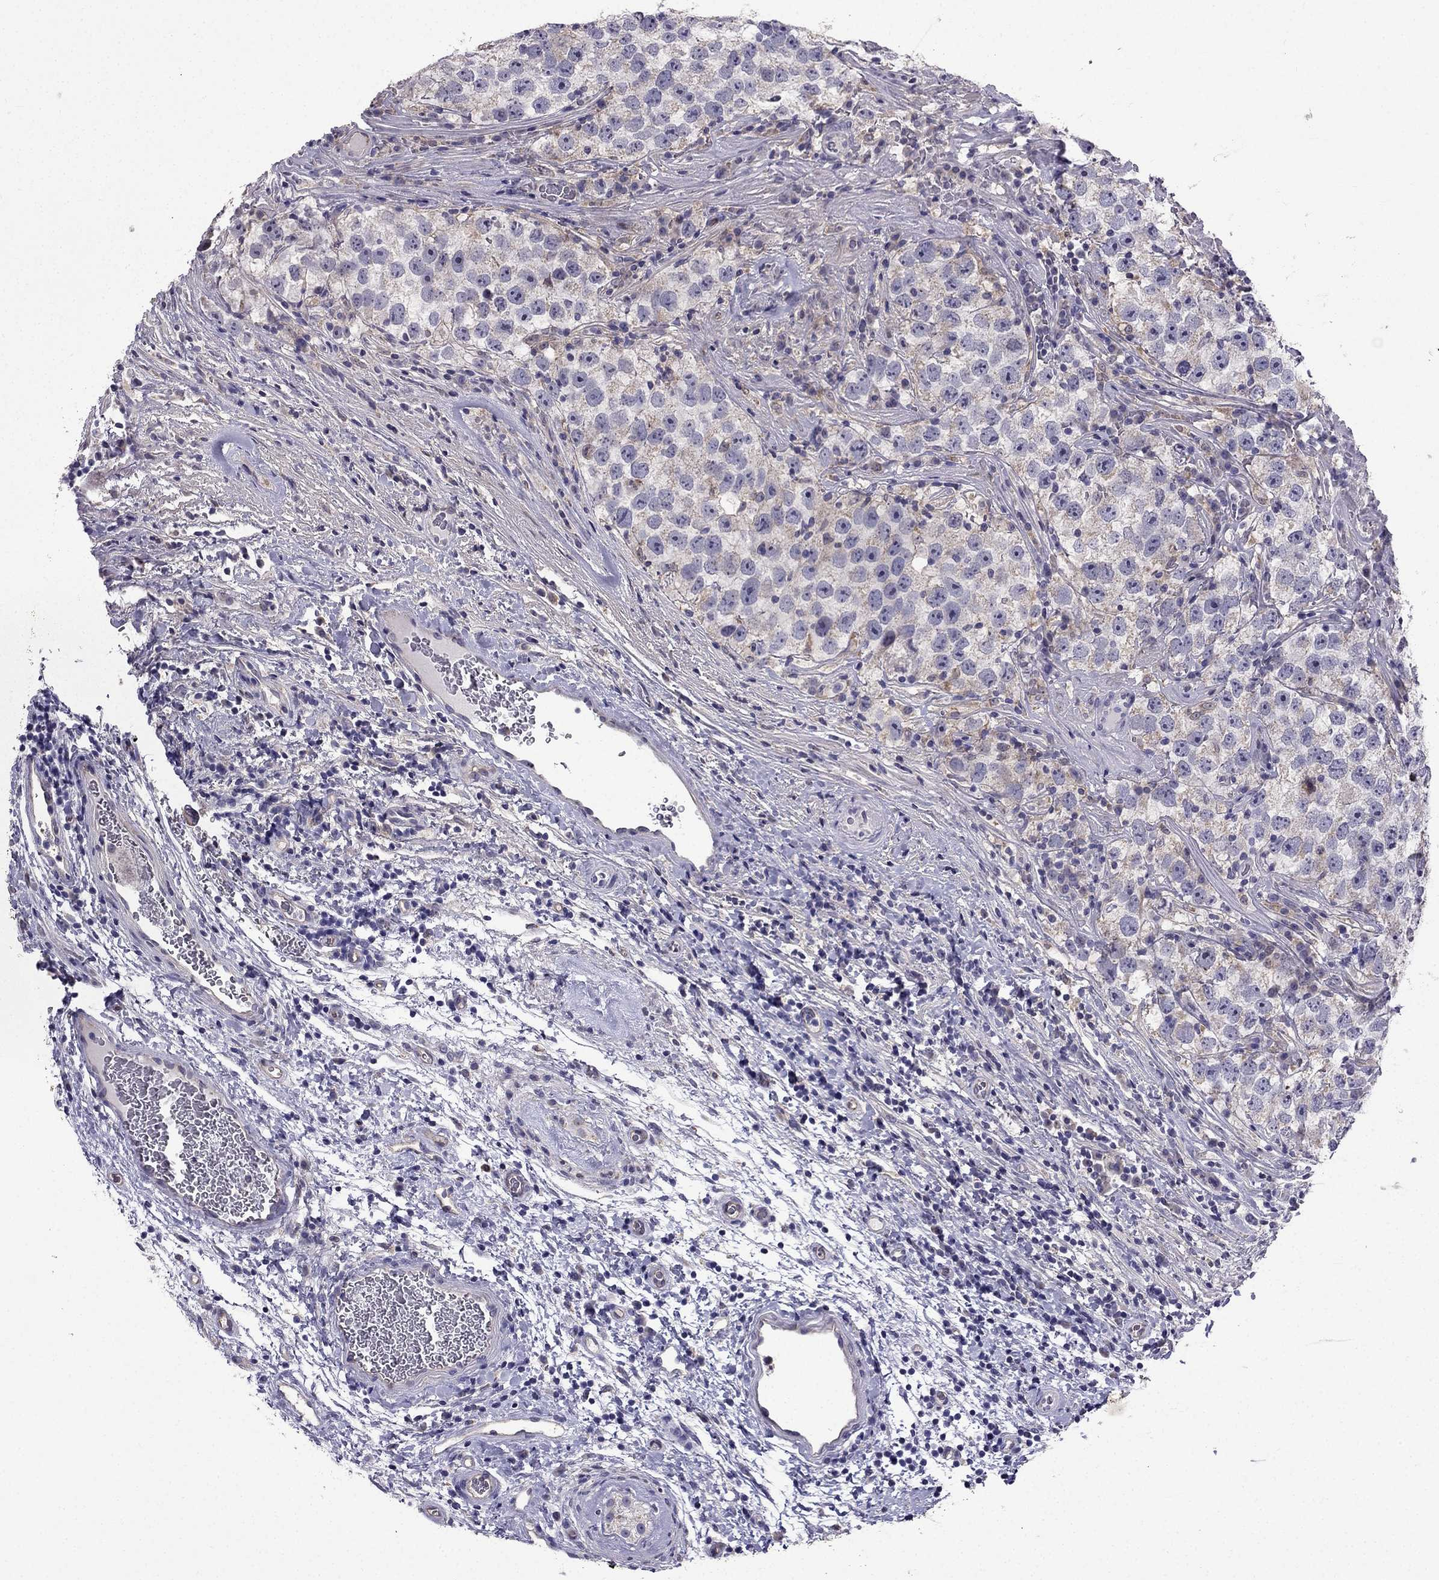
{"staining": {"intensity": "negative", "quantity": "none", "location": "none"}, "tissue": "testis cancer", "cell_type": "Tumor cells", "image_type": "cancer", "snomed": [{"axis": "morphology", "description": "Normal tissue, NOS"}, {"axis": "morphology", "description": "Seminoma, NOS"}, {"axis": "topography", "description": "Testis"}], "caption": "Seminoma (testis) was stained to show a protein in brown. There is no significant expression in tumor cells.", "gene": "SLC6A2", "patient": {"sex": "male", "age": 31}}